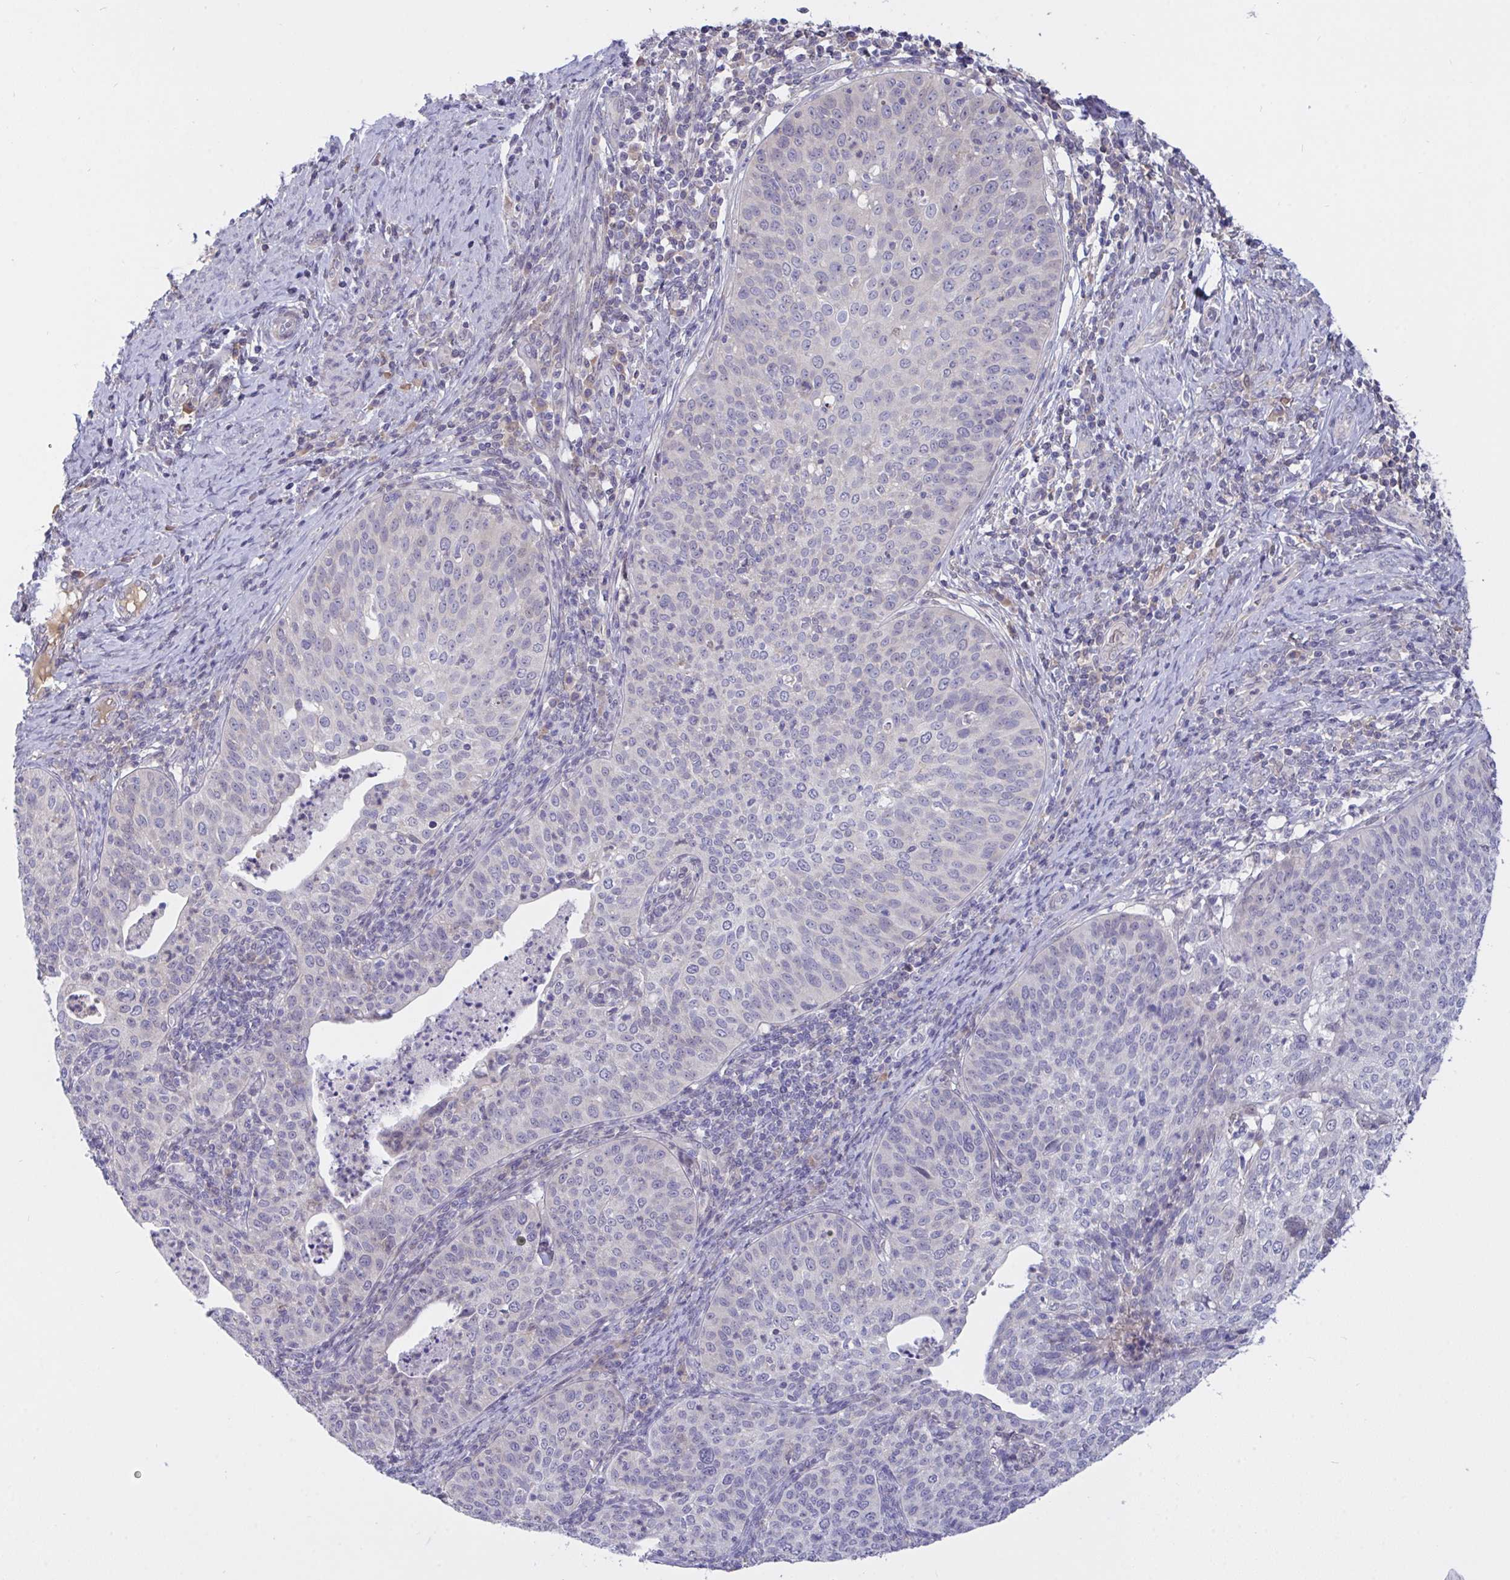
{"staining": {"intensity": "negative", "quantity": "none", "location": "none"}, "tissue": "cervical cancer", "cell_type": "Tumor cells", "image_type": "cancer", "snomed": [{"axis": "morphology", "description": "Squamous cell carcinoma, NOS"}, {"axis": "topography", "description": "Cervix"}], "caption": "This is an immunohistochemistry (IHC) image of cervical cancer. There is no expression in tumor cells.", "gene": "L3HYPDH", "patient": {"sex": "female", "age": 30}}